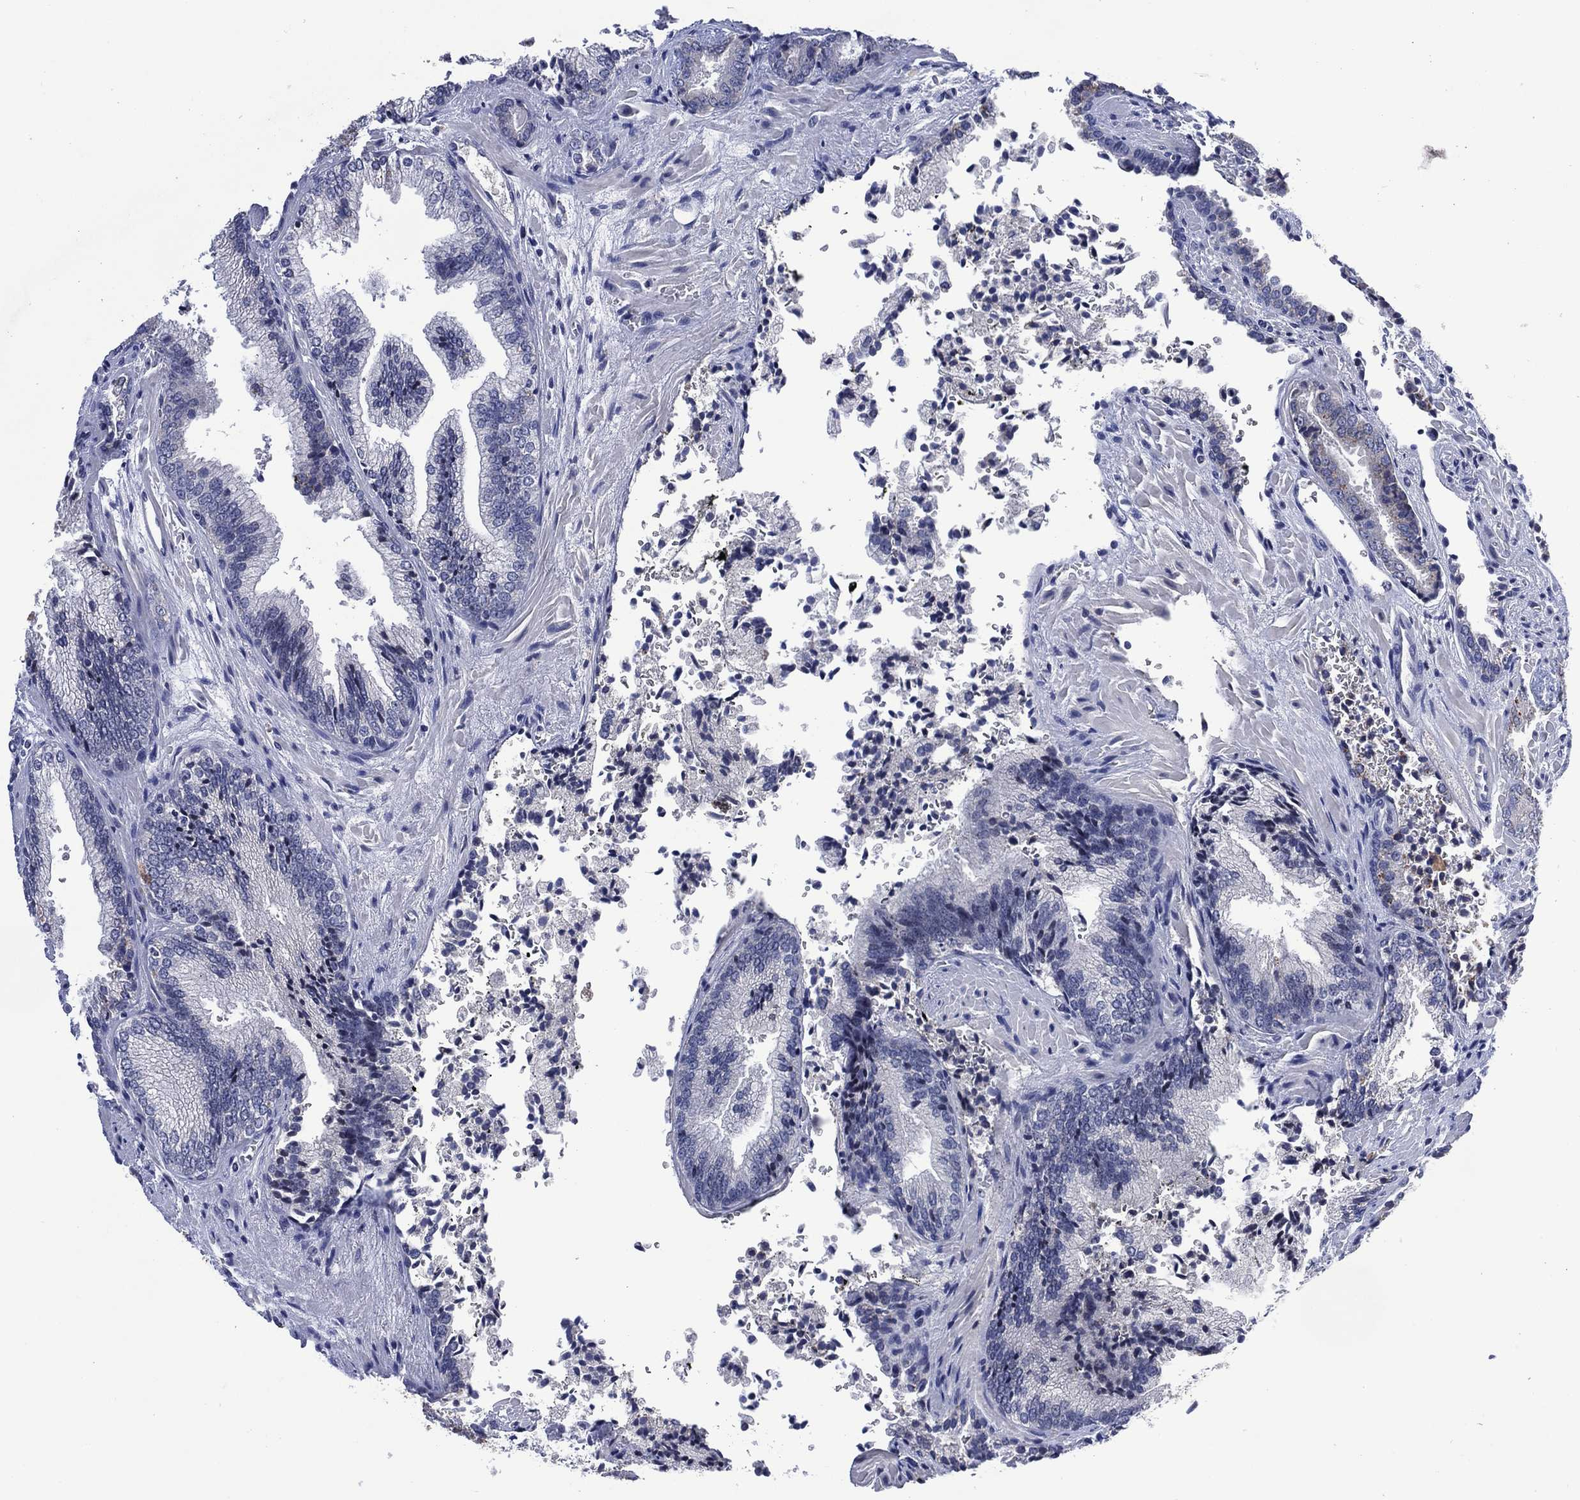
{"staining": {"intensity": "negative", "quantity": "none", "location": "none"}, "tissue": "prostate cancer", "cell_type": "Tumor cells", "image_type": "cancer", "snomed": [{"axis": "morphology", "description": "Adenocarcinoma, Low grade"}, {"axis": "topography", "description": "Prostate"}], "caption": "The immunohistochemistry (IHC) image has no significant positivity in tumor cells of prostate low-grade adenocarcinoma tissue.", "gene": "USP26", "patient": {"sex": "male", "age": 68}}